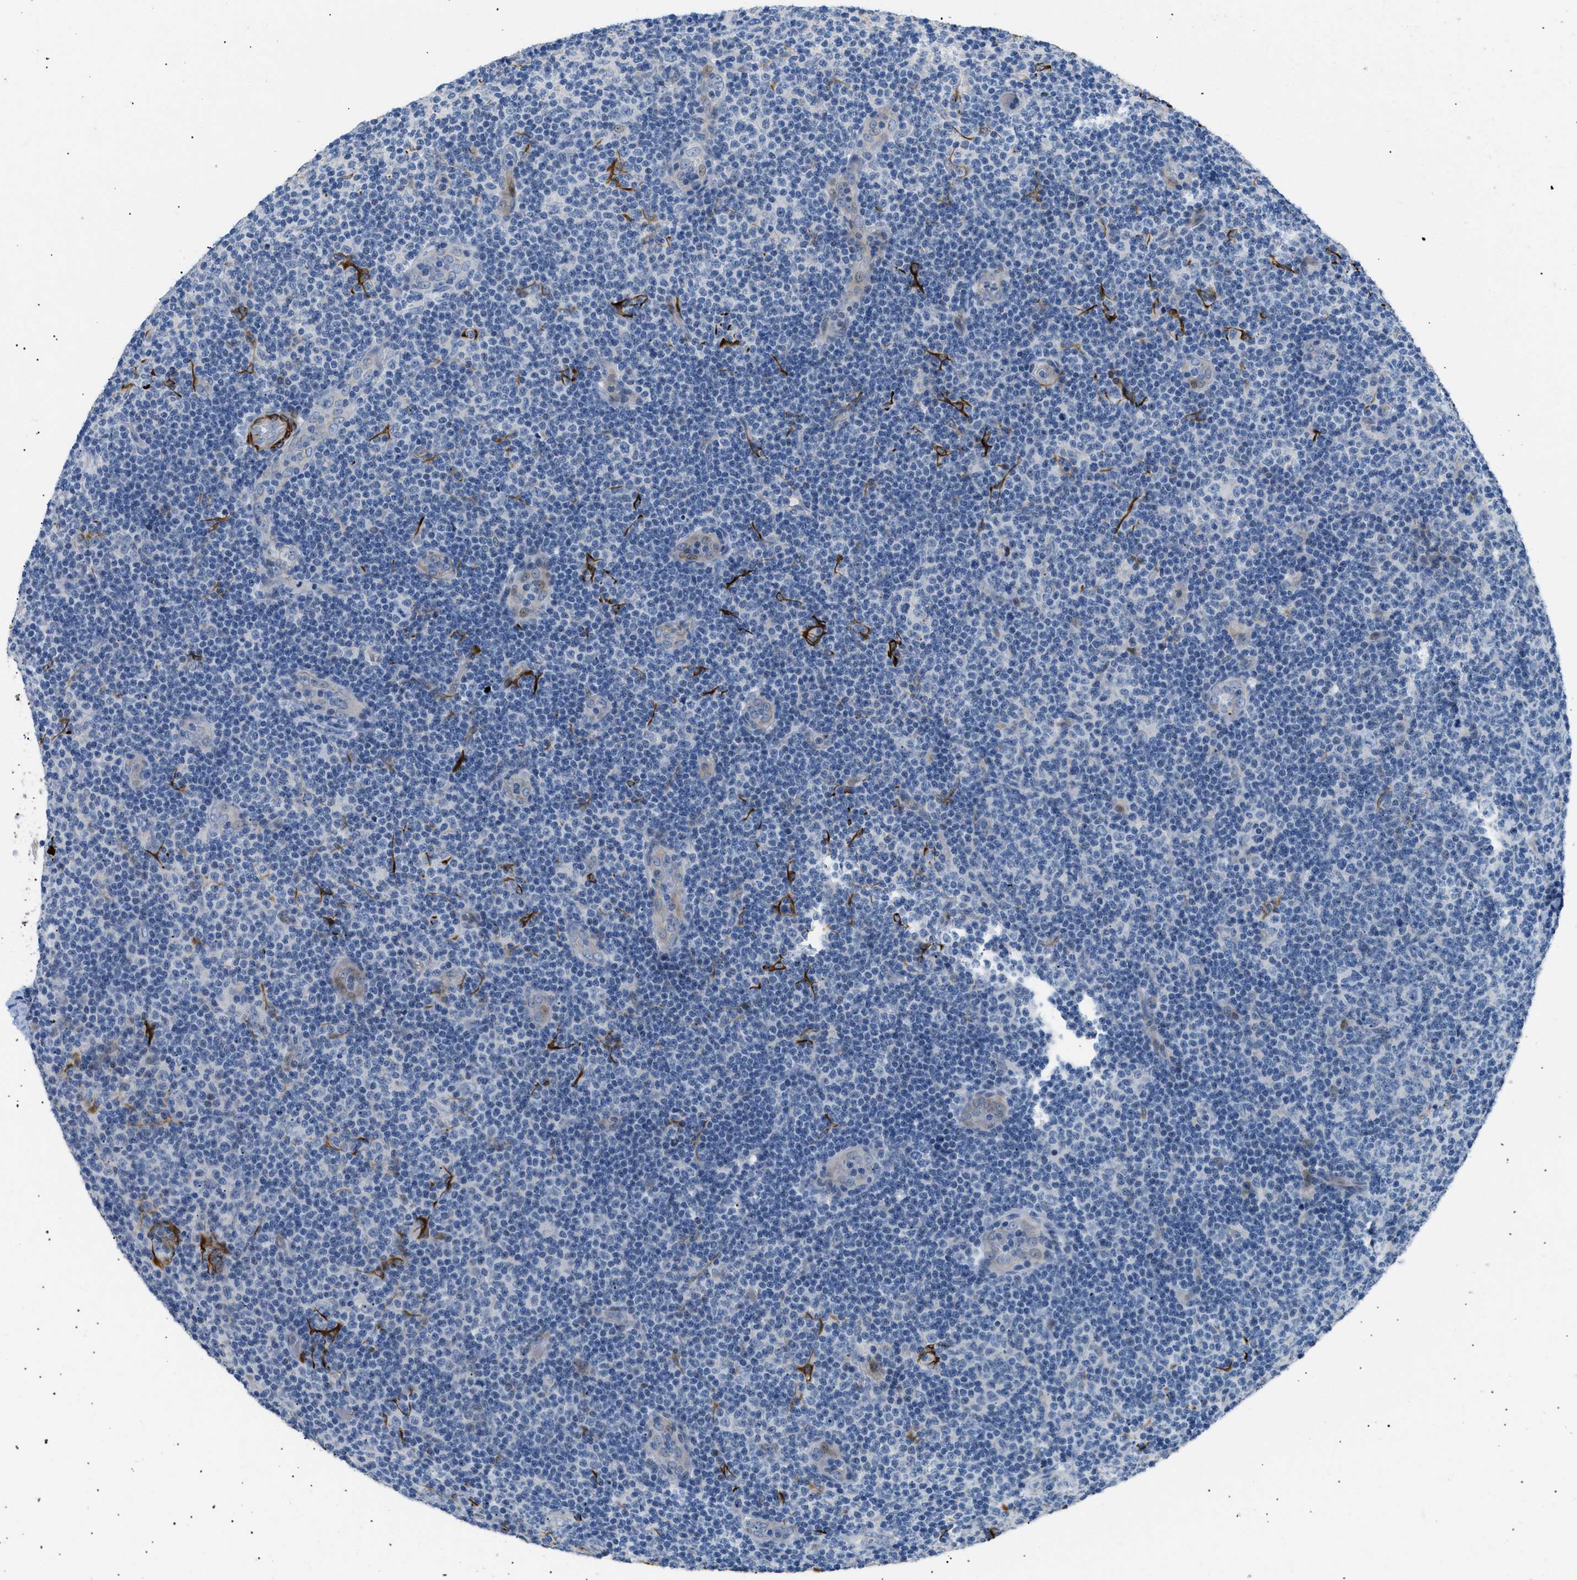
{"staining": {"intensity": "negative", "quantity": "none", "location": "none"}, "tissue": "lymphoma", "cell_type": "Tumor cells", "image_type": "cancer", "snomed": [{"axis": "morphology", "description": "Malignant lymphoma, non-Hodgkin's type, Low grade"}, {"axis": "topography", "description": "Lymph node"}], "caption": "Lymphoma stained for a protein using IHC exhibits no staining tumor cells.", "gene": "ICA1", "patient": {"sex": "male", "age": 83}}